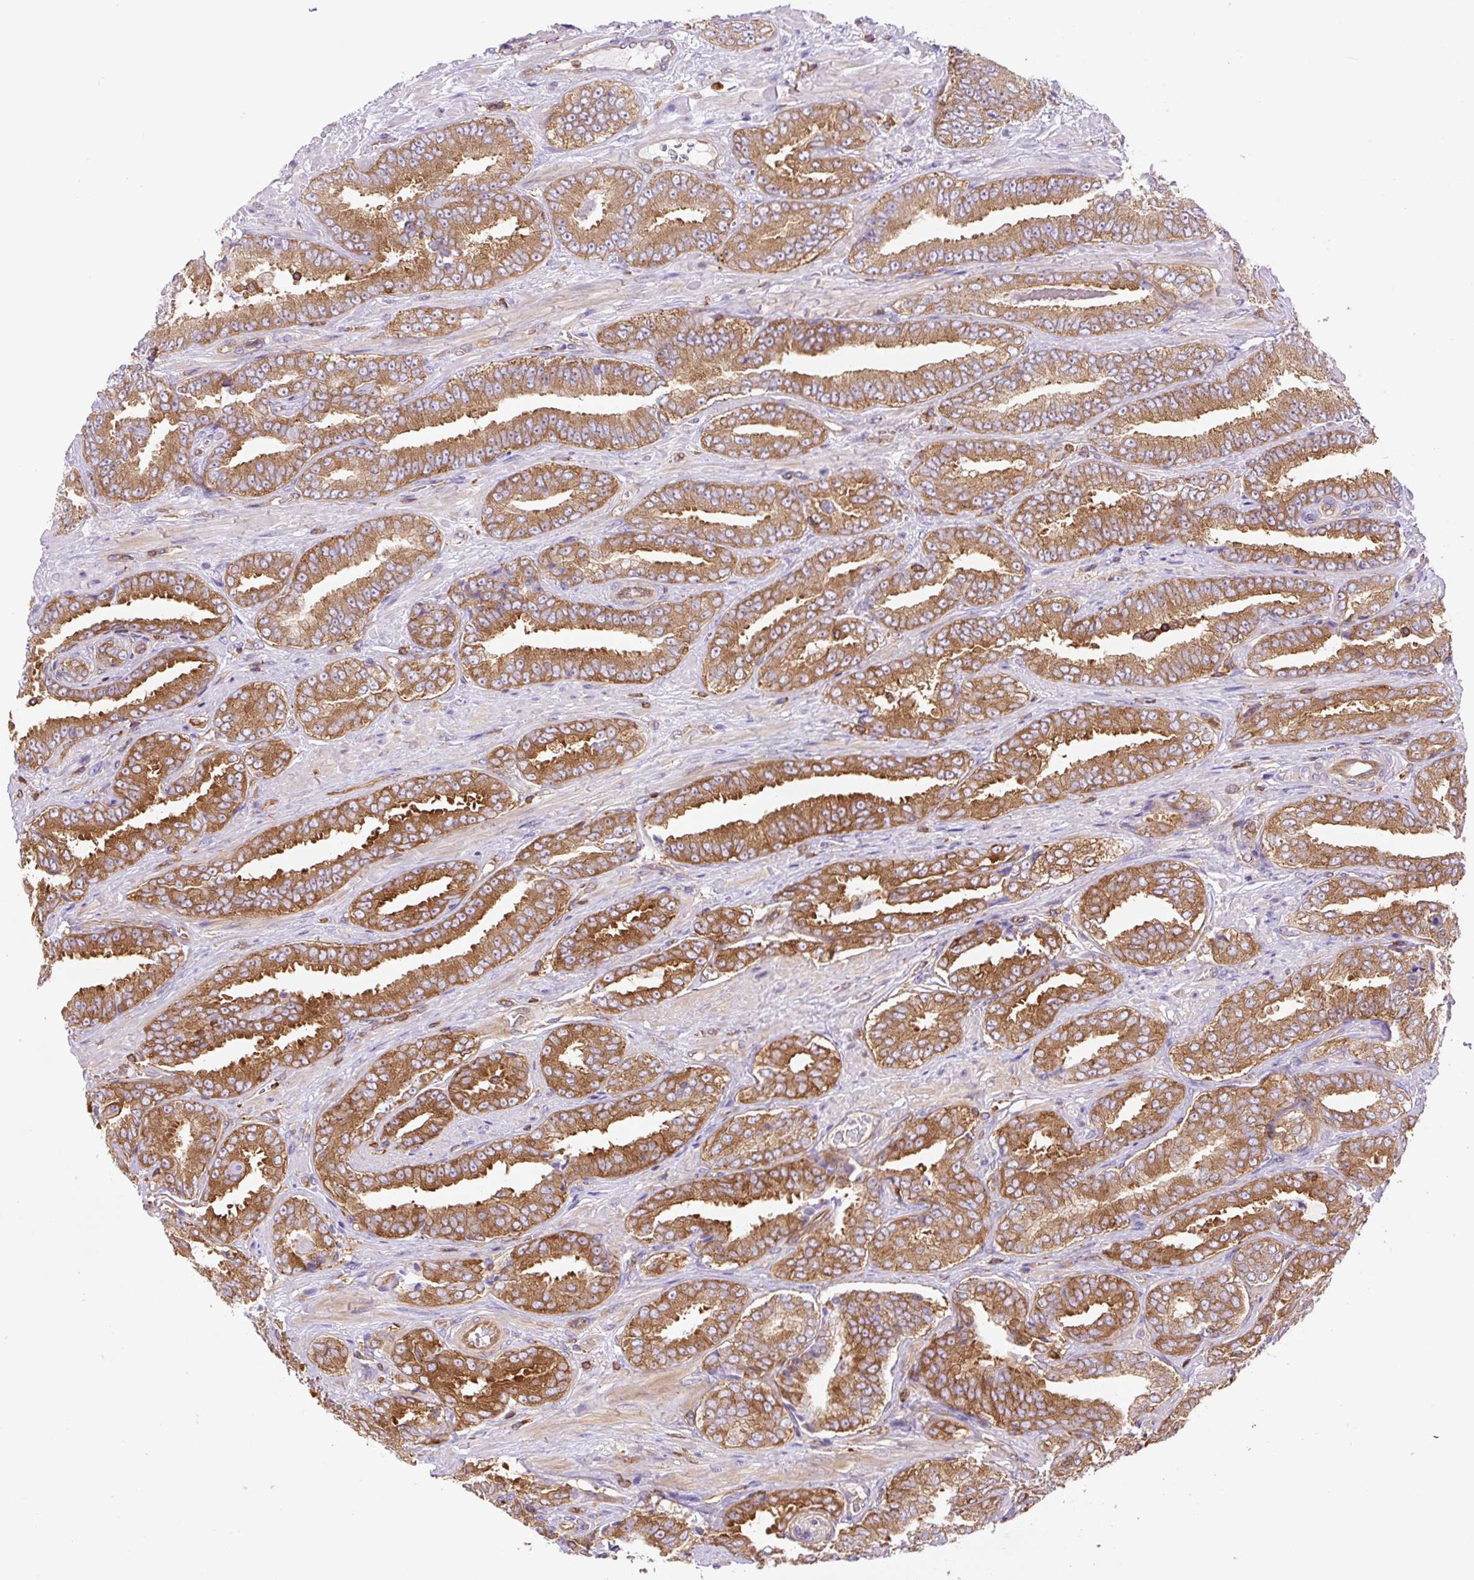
{"staining": {"intensity": "strong", "quantity": ">75%", "location": "cytoplasmic/membranous"}, "tissue": "prostate cancer", "cell_type": "Tumor cells", "image_type": "cancer", "snomed": [{"axis": "morphology", "description": "Adenocarcinoma, High grade"}, {"axis": "topography", "description": "Prostate"}], "caption": "A photomicrograph showing strong cytoplasmic/membranous positivity in about >75% of tumor cells in prostate cancer, as visualized by brown immunohistochemical staining.", "gene": "DNM2", "patient": {"sex": "male", "age": 72}}